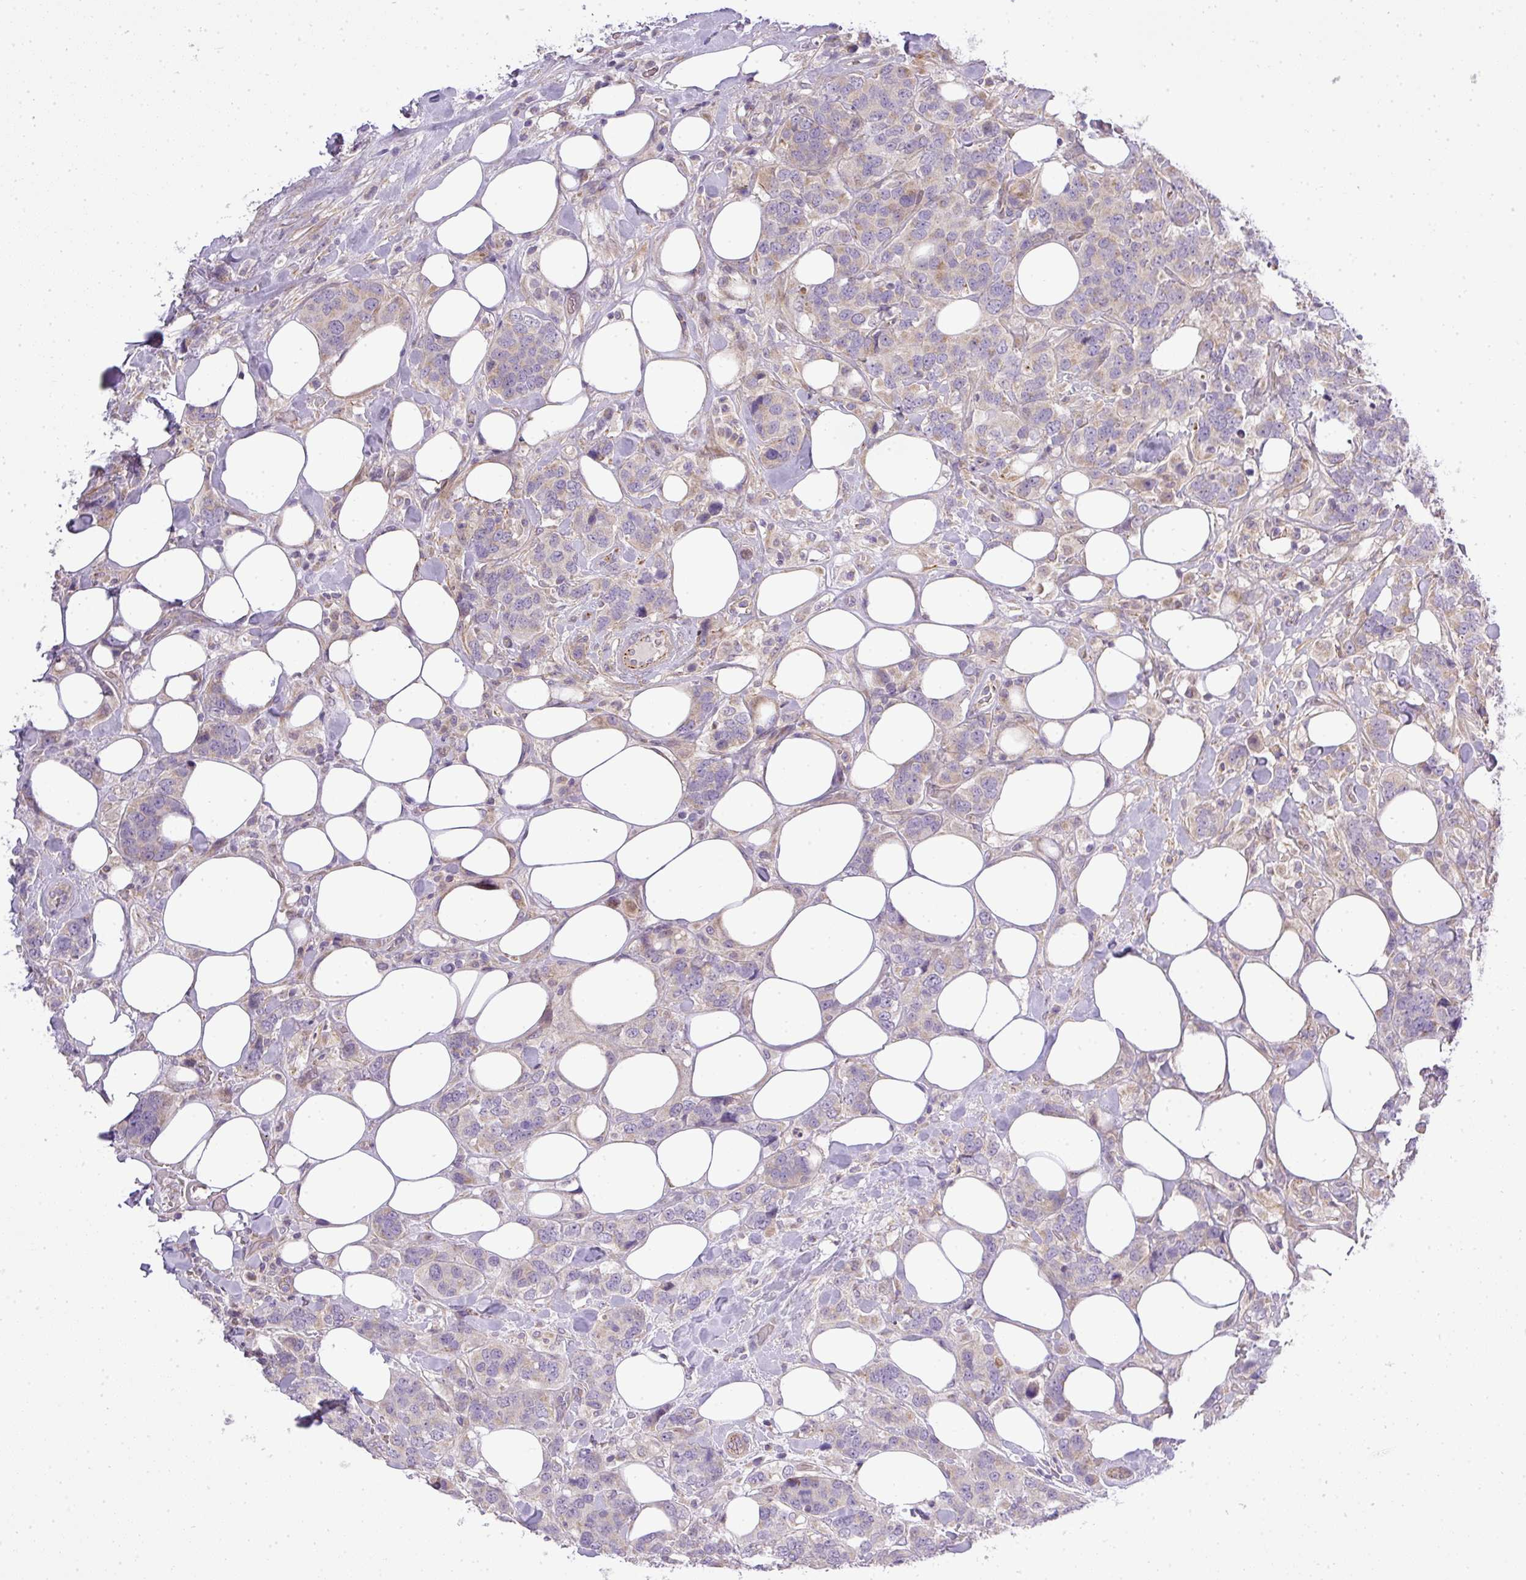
{"staining": {"intensity": "weak", "quantity": "<25%", "location": "cytoplasmic/membranous"}, "tissue": "breast cancer", "cell_type": "Tumor cells", "image_type": "cancer", "snomed": [{"axis": "morphology", "description": "Lobular carcinoma"}, {"axis": "topography", "description": "Breast"}], "caption": "A micrograph of breast cancer (lobular carcinoma) stained for a protein shows no brown staining in tumor cells. The staining is performed using DAB (3,3'-diaminobenzidine) brown chromogen with nuclei counter-stained in using hematoxylin.", "gene": "ZDHHC1", "patient": {"sex": "female", "age": 59}}